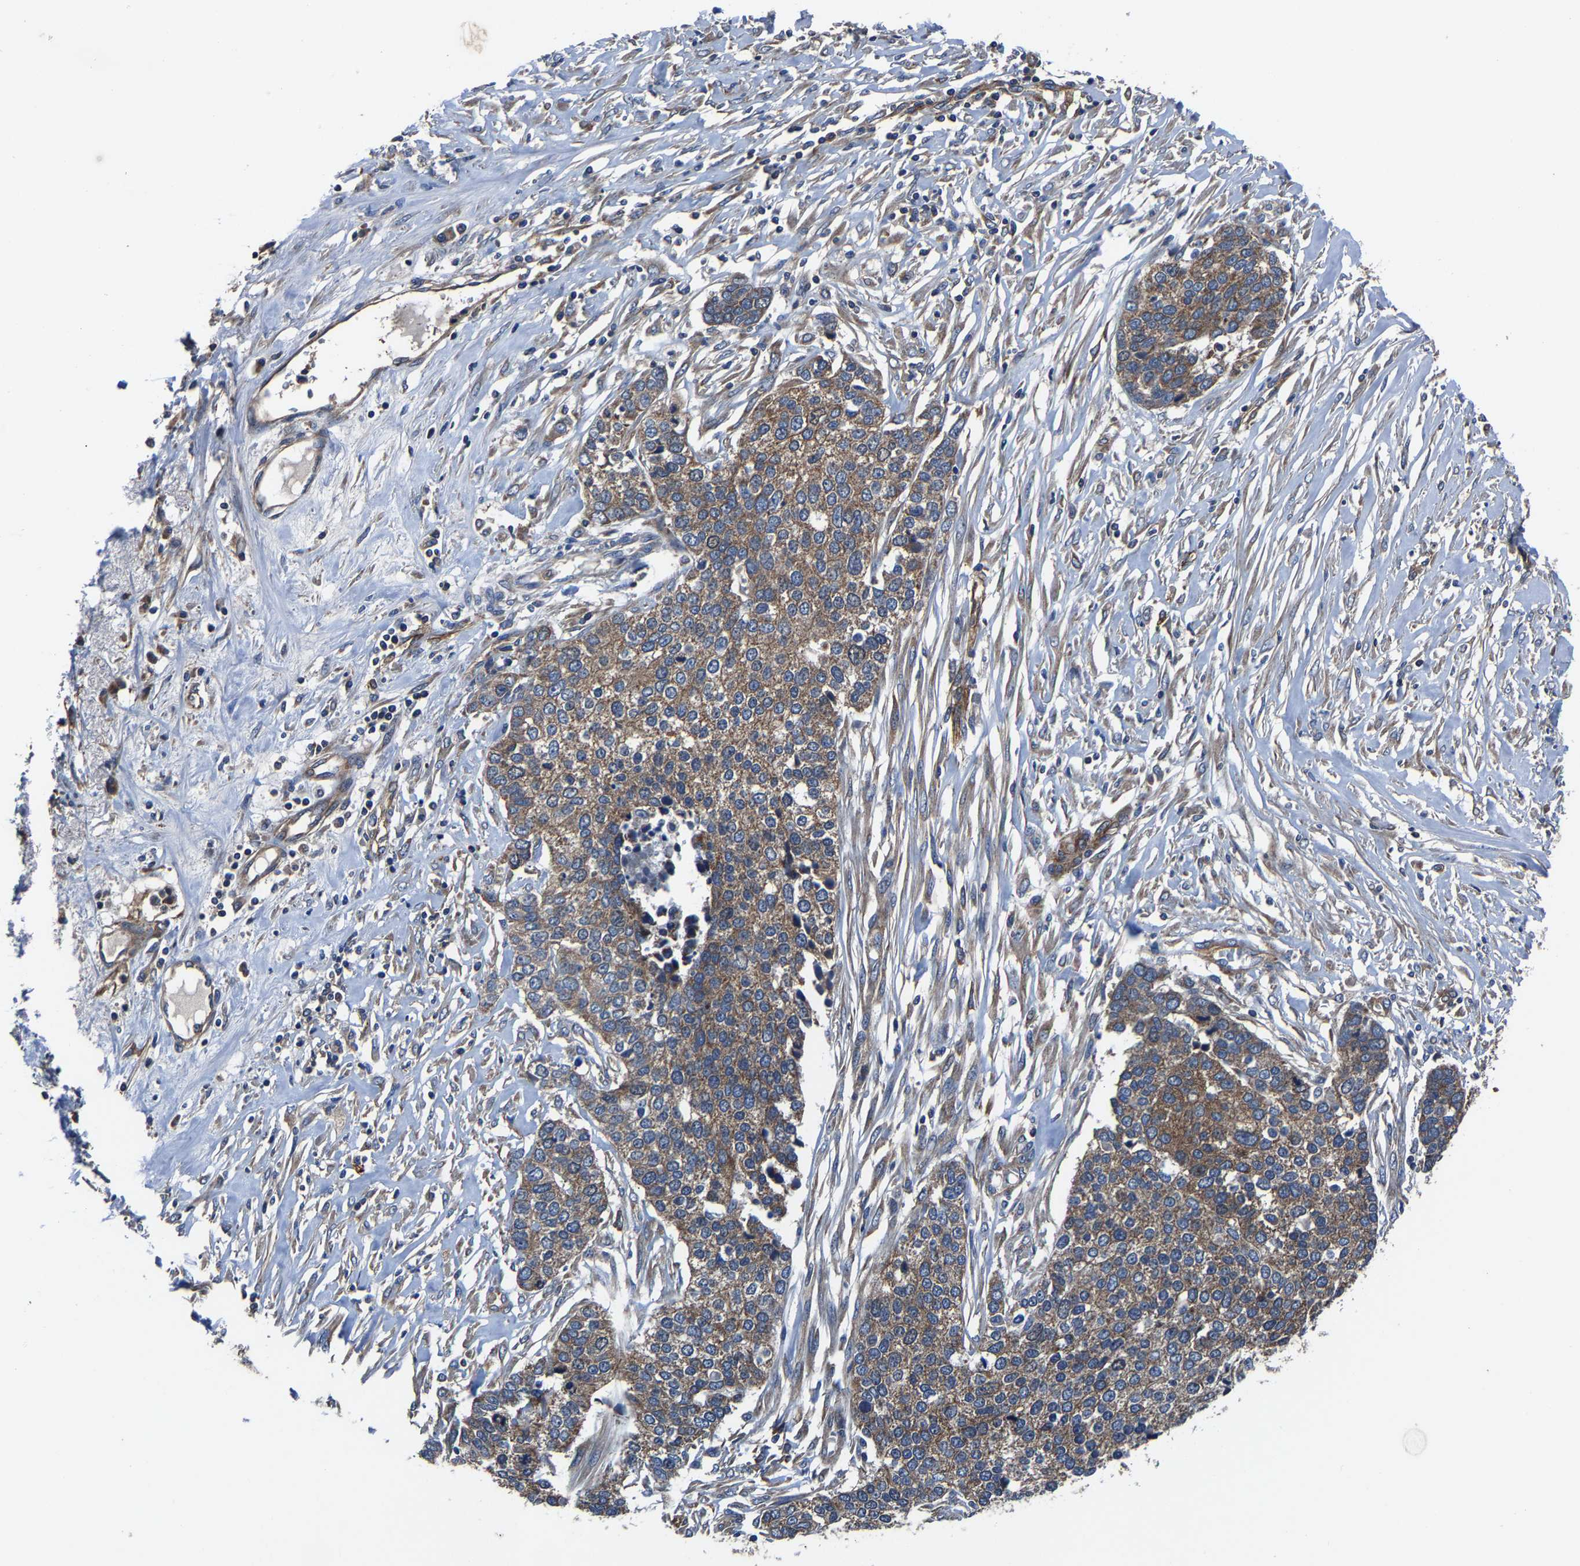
{"staining": {"intensity": "moderate", "quantity": ">75%", "location": "cytoplasmic/membranous"}, "tissue": "ovarian cancer", "cell_type": "Tumor cells", "image_type": "cancer", "snomed": [{"axis": "morphology", "description": "Cystadenocarcinoma, serous, NOS"}, {"axis": "topography", "description": "Ovary"}], "caption": "There is medium levels of moderate cytoplasmic/membranous staining in tumor cells of ovarian cancer, as demonstrated by immunohistochemical staining (brown color).", "gene": "KIAA1958", "patient": {"sex": "female", "age": 44}}